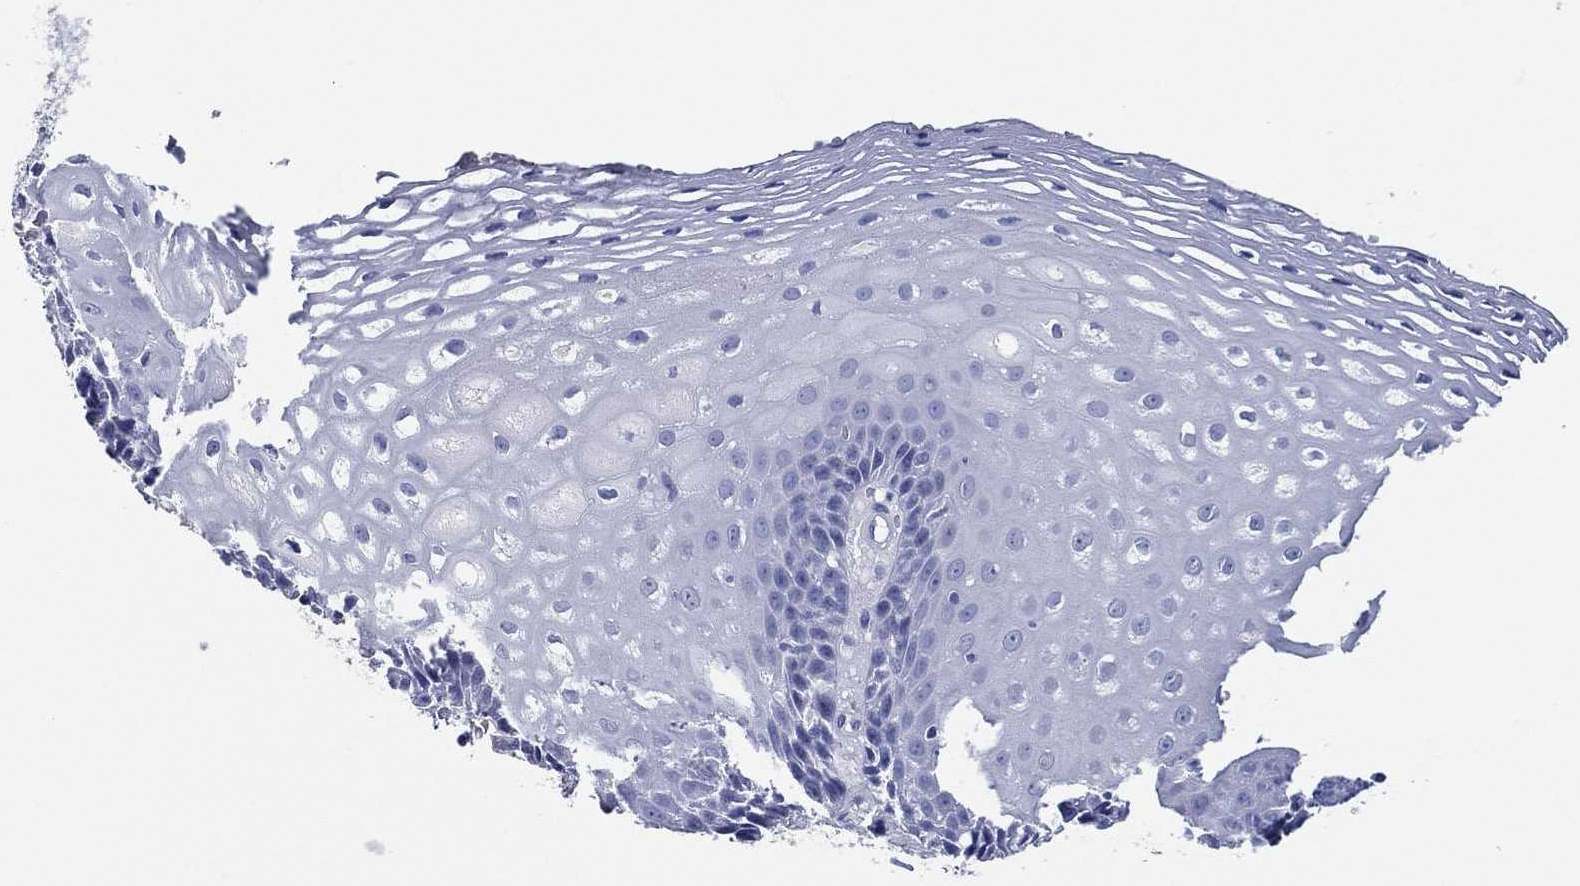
{"staining": {"intensity": "negative", "quantity": "none", "location": "none"}, "tissue": "esophagus", "cell_type": "Squamous epithelial cells", "image_type": "normal", "snomed": [{"axis": "morphology", "description": "Normal tissue, NOS"}, {"axis": "topography", "description": "Esophagus"}], "caption": "DAB (3,3'-diaminobenzidine) immunohistochemical staining of normal human esophagus exhibits no significant staining in squamous epithelial cells. (DAB (3,3'-diaminobenzidine) immunohistochemistry, high magnification).", "gene": "POU5F1", "patient": {"sex": "male", "age": 76}}